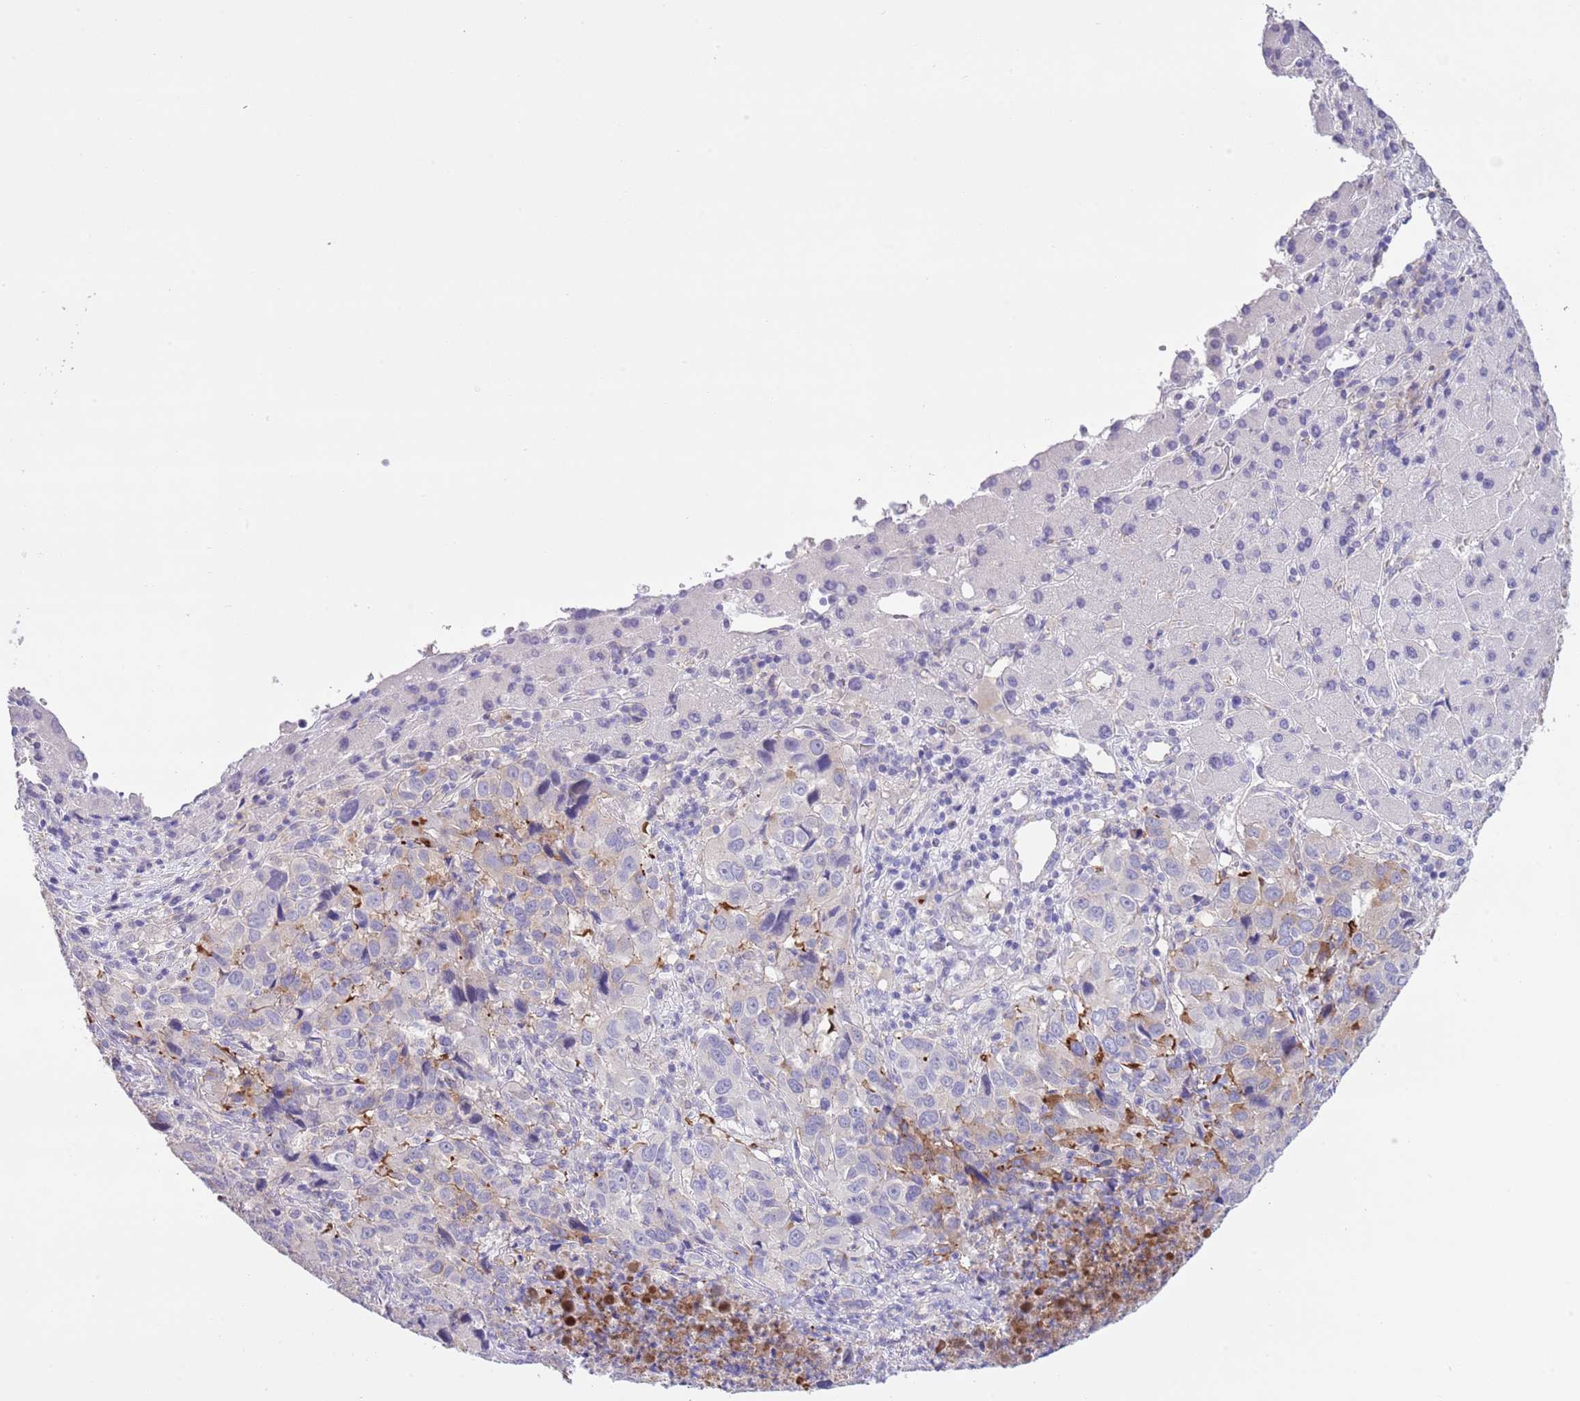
{"staining": {"intensity": "negative", "quantity": "none", "location": "none"}, "tissue": "liver cancer", "cell_type": "Tumor cells", "image_type": "cancer", "snomed": [{"axis": "morphology", "description": "Carcinoma, Hepatocellular, NOS"}, {"axis": "topography", "description": "Liver"}], "caption": "Histopathology image shows no significant protein positivity in tumor cells of liver hepatocellular carcinoma.", "gene": "CLEC2A", "patient": {"sex": "male", "age": 63}}